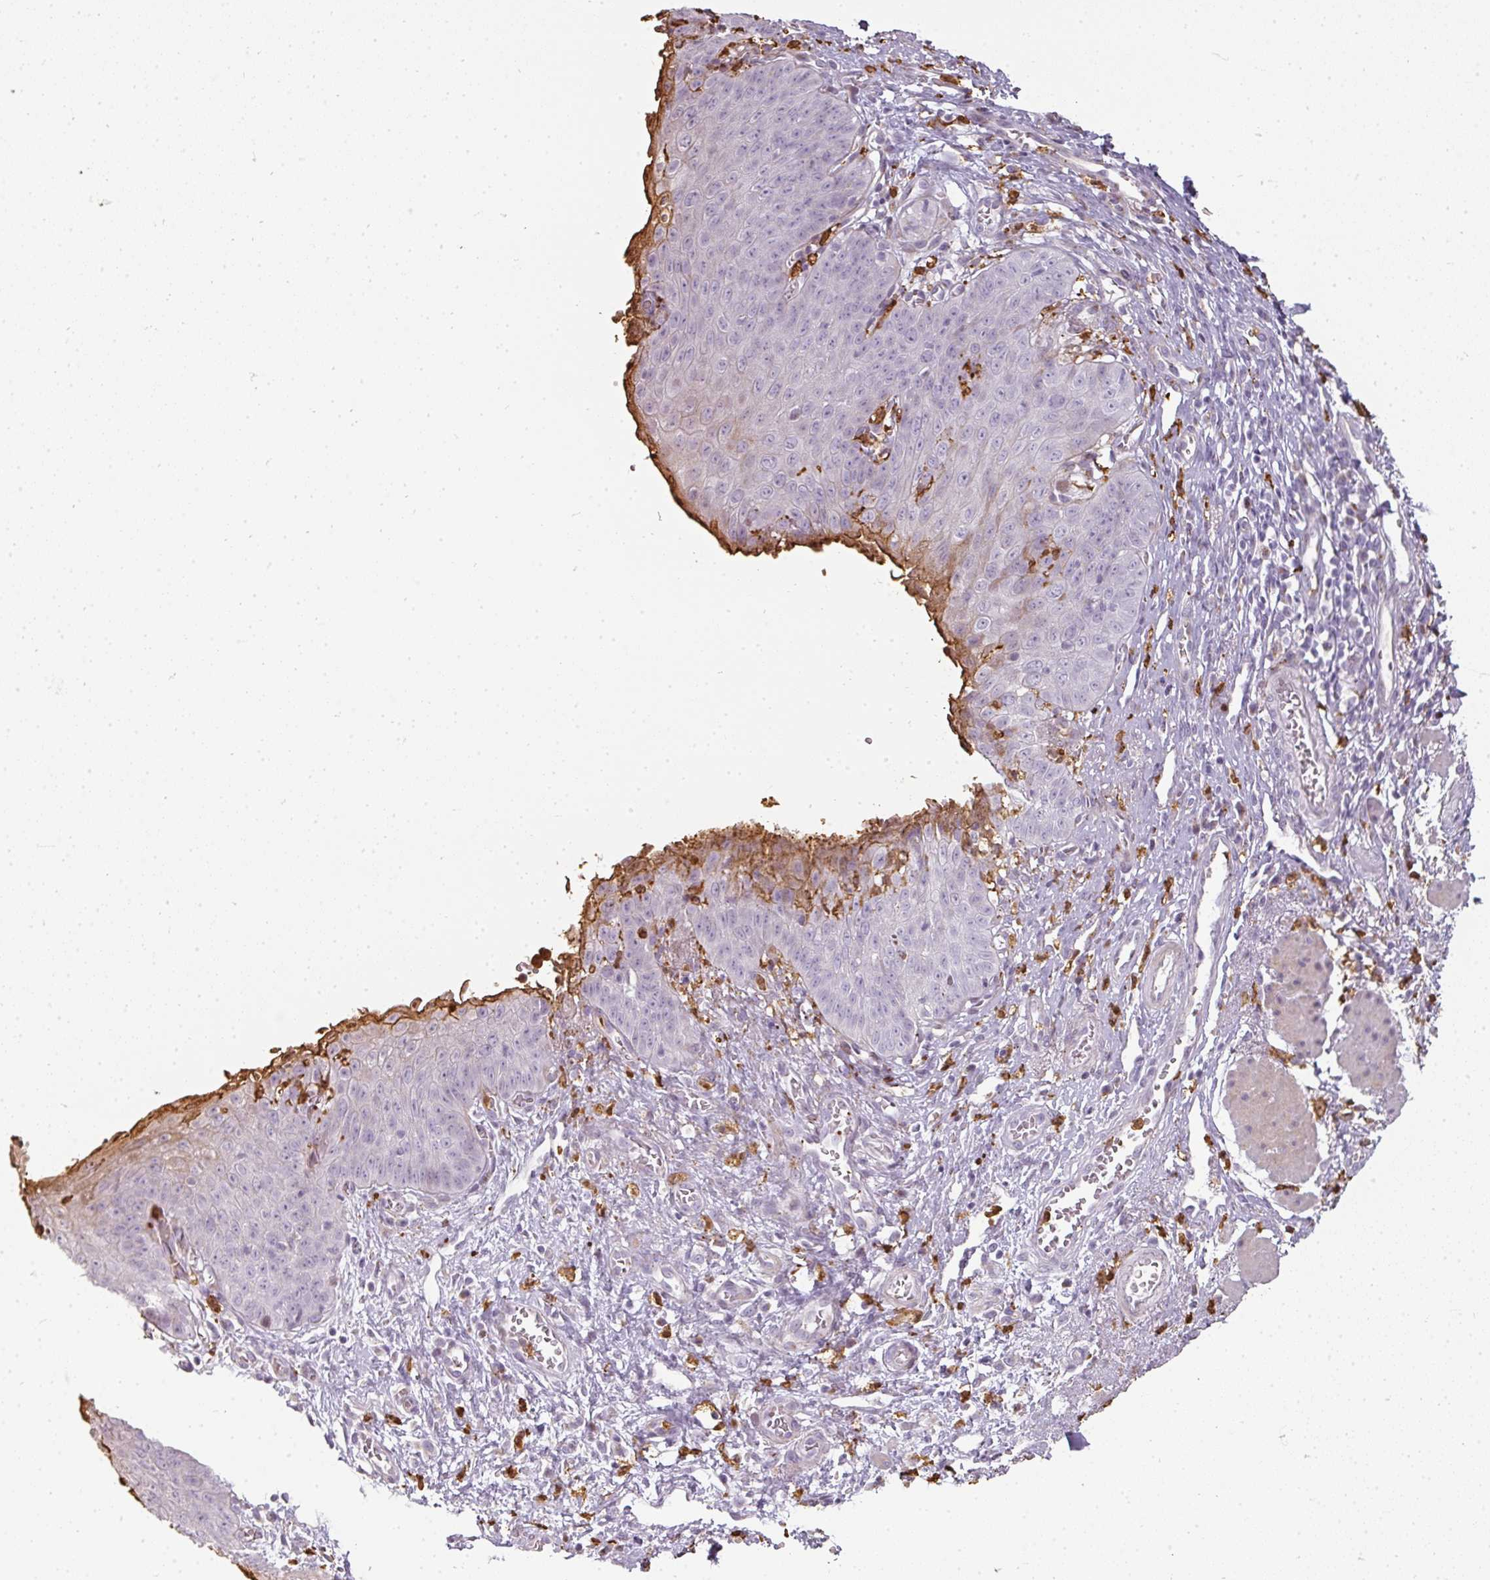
{"staining": {"intensity": "moderate", "quantity": "25%-75%", "location": "cytoplasmic/membranous"}, "tissue": "esophagus", "cell_type": "Squamous epithelial cells", "image_type": "normal", "snomed": [{"axis": "morphology", "description": "Normal tissue, NOS"}, {"axis": "topography", "description": "Esophagus"}], "caption": "A medium amount of moderate cytoplasmic/membranous staining is appreciated in about 25%-75% of squamous epithelial cells in benign esophagus. (Stains: DAB in brown, nuclei in blue, Microscopy: brightfield microscopy at high magnification).", "gene": "BIK", "patient": {"sex": "male", "age": 71}}